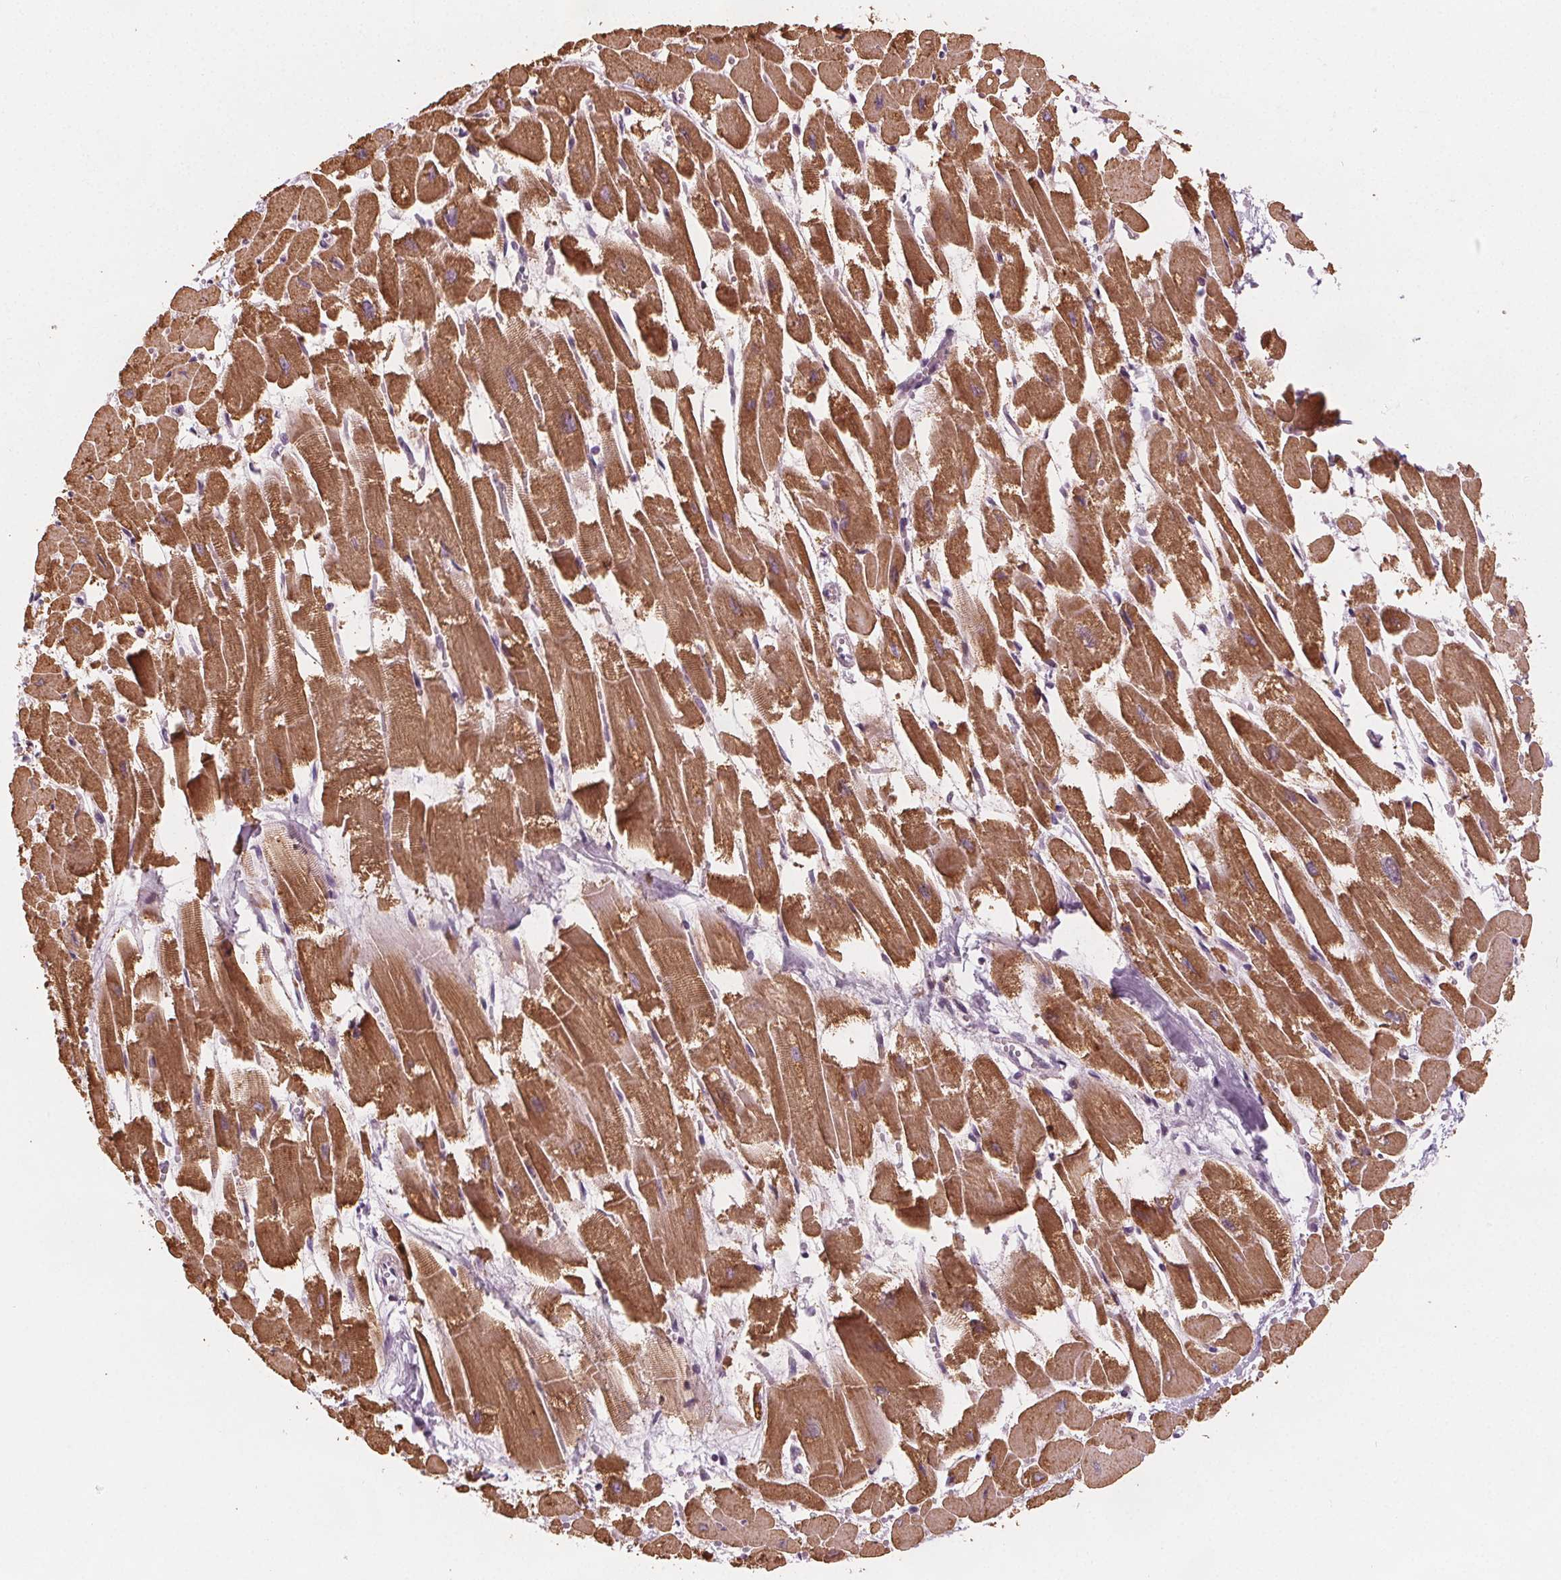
{"staining": {"intensity": "moderate", "quantity": ">75%", "location": "cytoplasmic/membranous"}, "tissue": "heart muscle", "cell_type": "Cardiomyocytes", "image_type": "normal", "snomed": [{"axis": "morphology", "description": "Normal tissue, NOS"}, {"axis": "topography", "description": "Heart"}], "caption": "Protein staining of unremarkable heart muscle shows moderate cytoplasmic/membranous staining in about >75% of cardiomyocytes. (Brightfield microscopy of DAB IHC at high magnification).", "gene": "DPM2", "patient": {"sex": "female", "age": 52}}